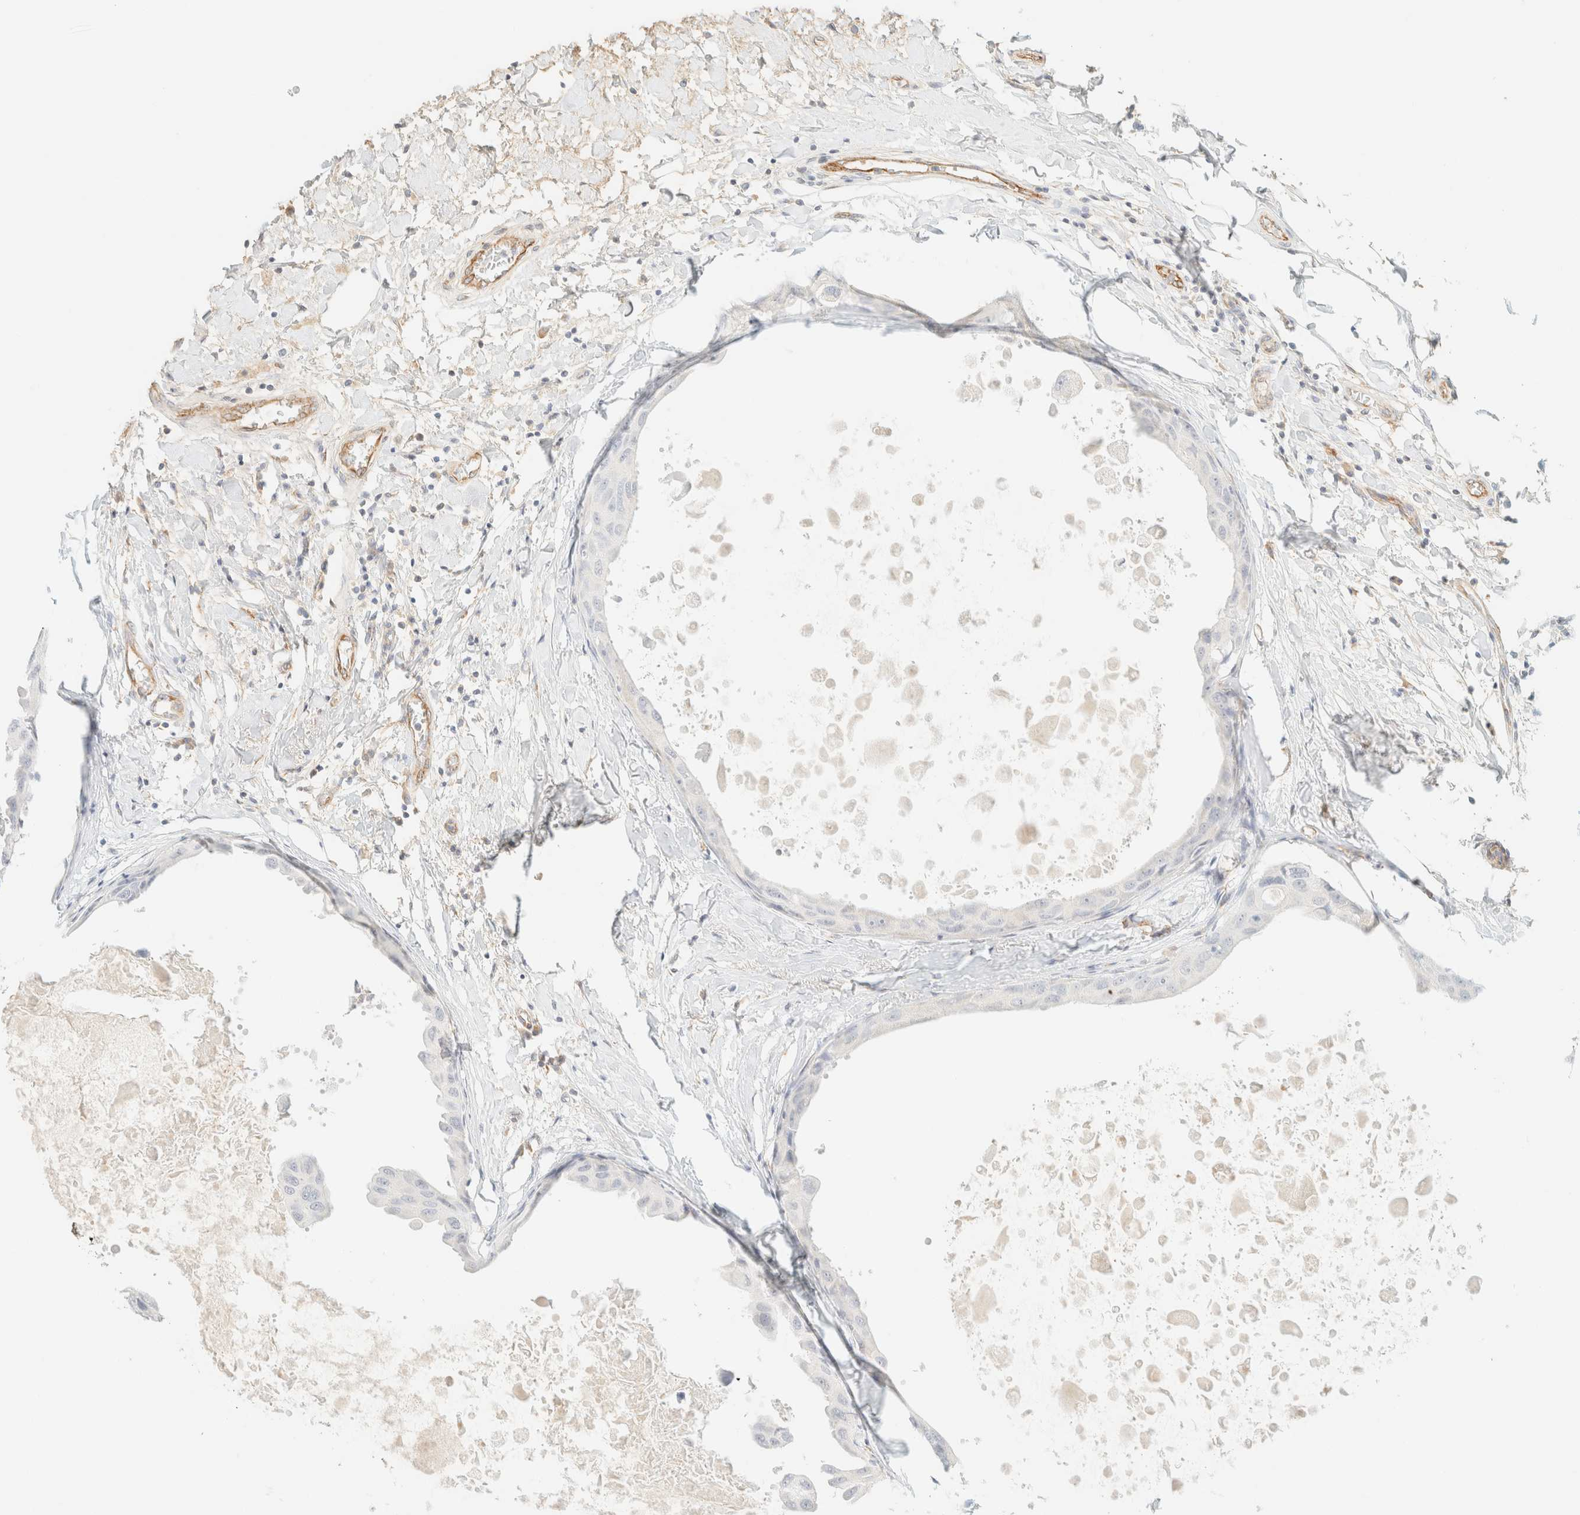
{"staining": {"intensity": "negative", "quantity": "none", "location": "none"}, "tissue": "breast cancer", "cell_type": "Tumor cells", "image_type": "cancer", "snomed": [{"axis": "morphology", "description": "Duct carcinoma"}, {"axis": "topography", "description": "Breast"}], "caption": "Breast cancer (infiltrating ductal carcinoma) stained for a protein using immunohistochemistry (IHC) shows no expression tumor cells.", "gene": "SPARCL1", "patient": {"sex": "female", "age": 27}}